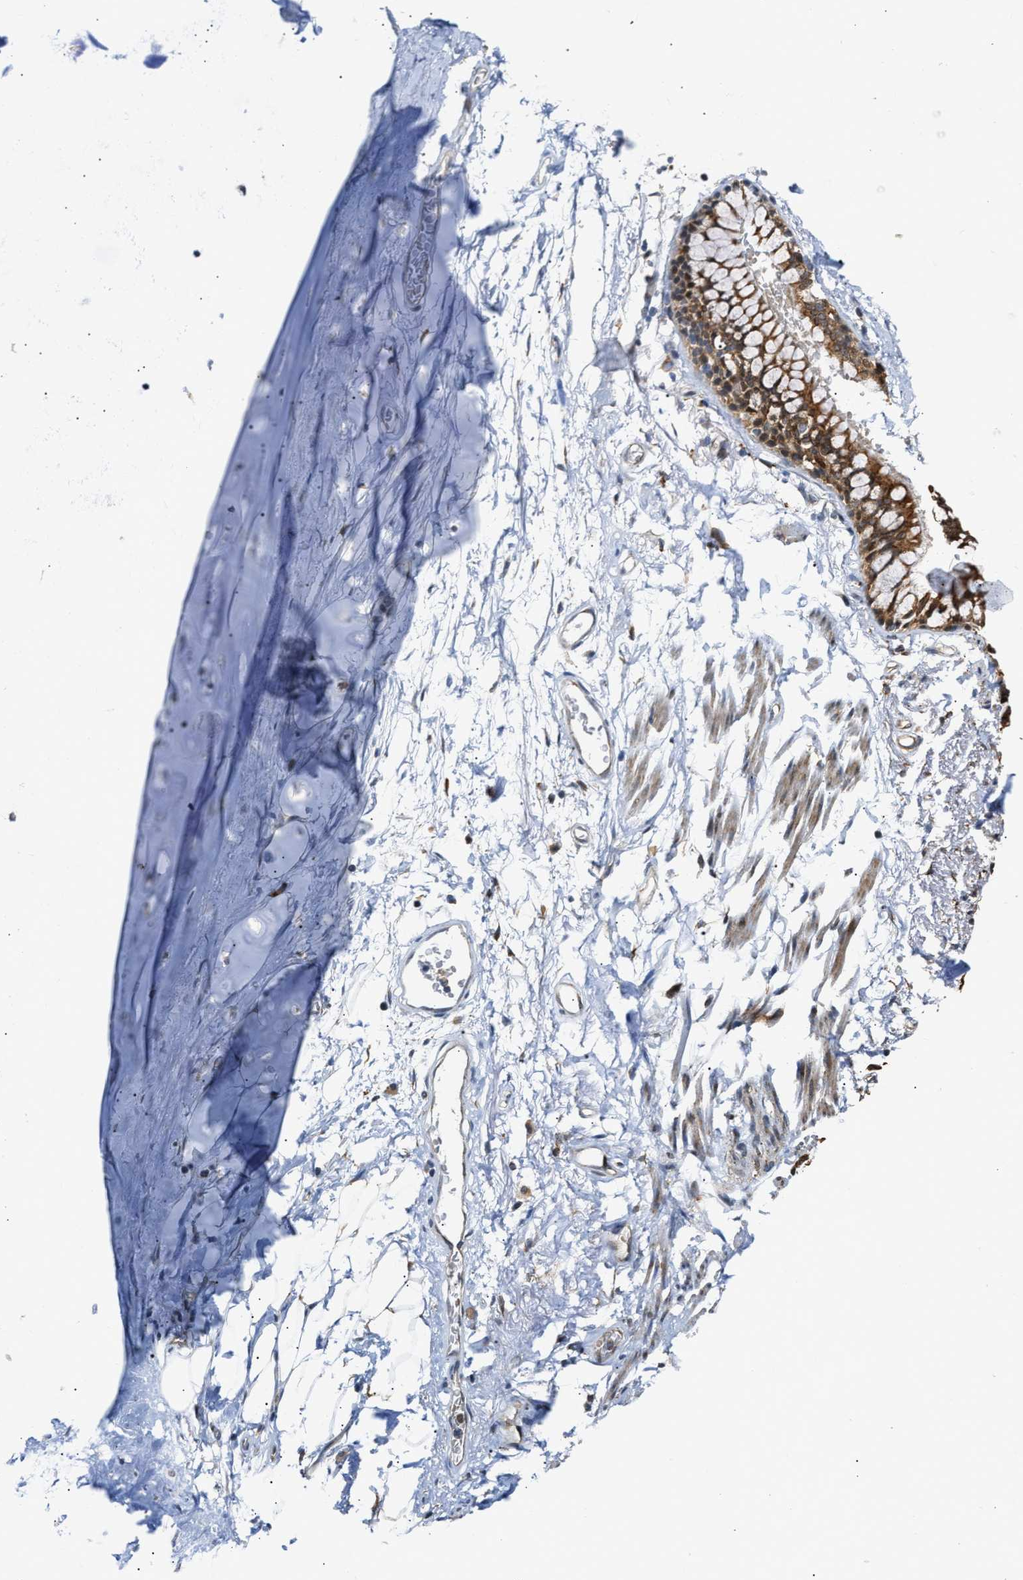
{"staining": {"intensity": "weak", "quantity": "25%-75%", "location": "cytoplasmic/membranous"}, "tissue": "adipose tissue", "cell_type": "Adipocytes", "image_type": "normal", "snomed": [{"axis": "morphology", "description": "Normal tissue, NOS"}, {"axis": "topography", "description": "Cartilage tissue"}, {"axis": "topography", "description": "Bronchus"}], "caption": "A histopathology image of adipose tissue stained for a protein displays weak cytoplasmic/membranous brown staining in adipocytes. (DAB IHC, brown staining for protein, blue staining for nuclei).", "gene": "DEPTOR", "patient": {"sex": "female", "age": 73}}